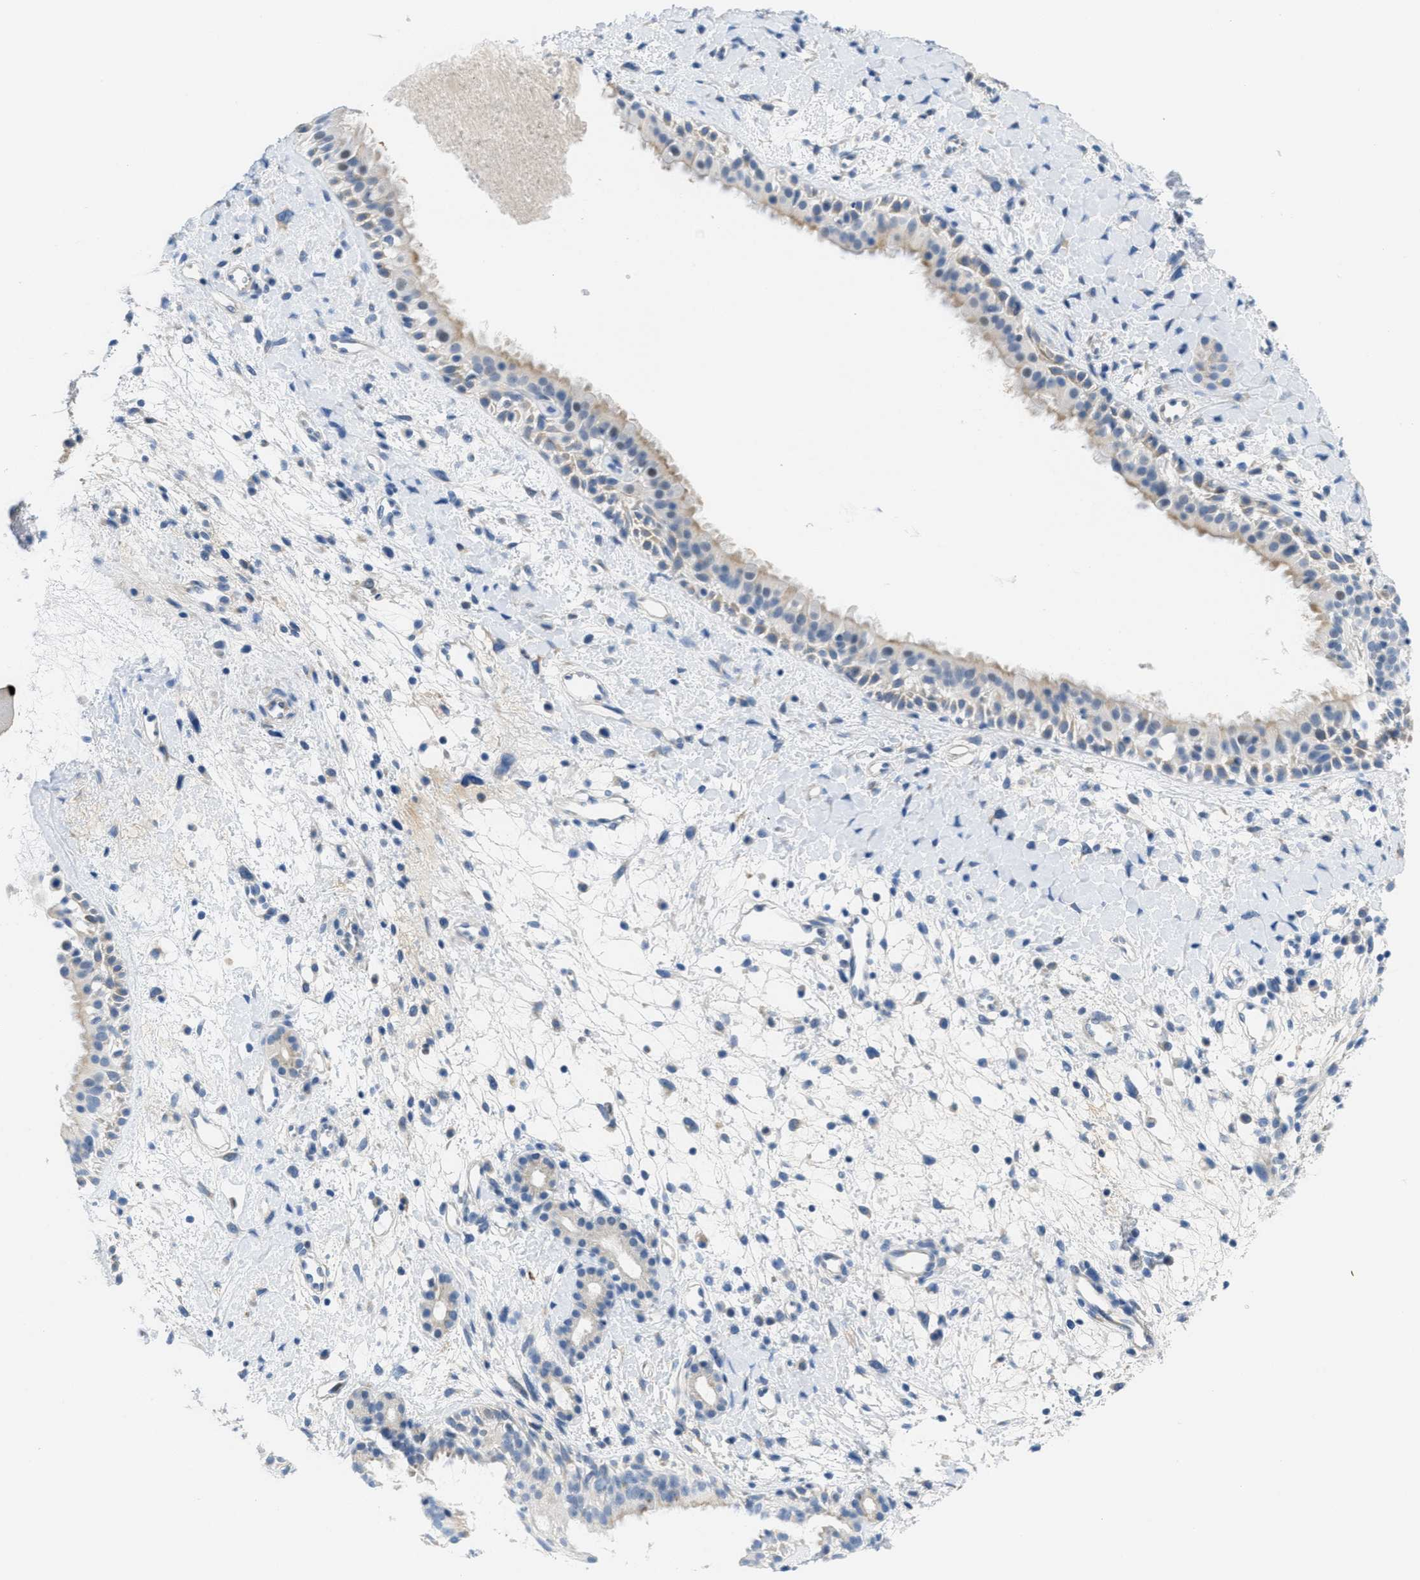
{"staining": {"intensity": "negative", "quantity": "none", "location": "none"}, "tissue": "nasopharynx", "cell_type": "Respiratory epithelial cells", "image_type": "normal", "snomed": [{"axis": "morphology", "description": "Normal tissue, NOS"}, {"axis": "topography", "description": "Nasopharynx"}], "caption": "Immunohistochemistry micrograph of benign nasopharynx: human nasopharynx stained with DAB displays no significant protein staining in respiratory epithelial cells.", "gene": "PTDSS1", "patient": {"sex": "male", "age": 22}}